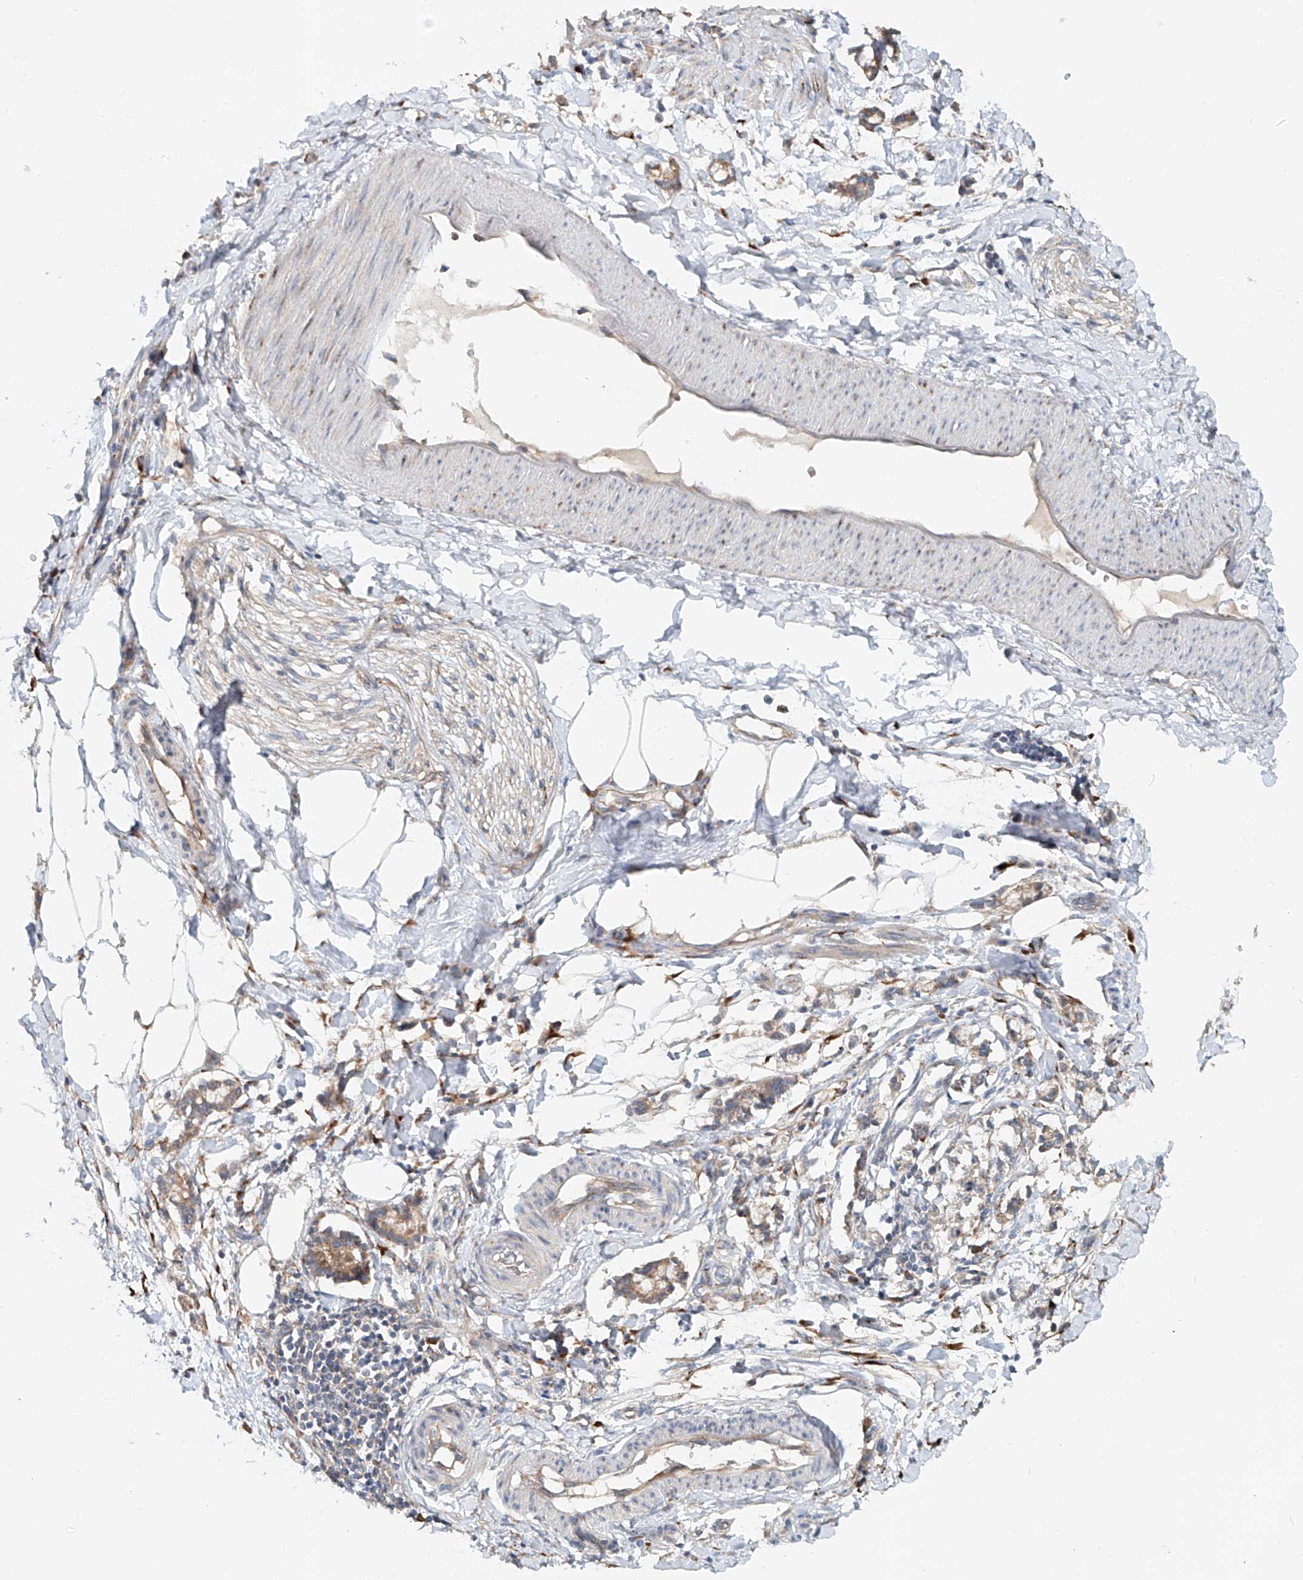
{"staining": {"intensity": "moderate", "quantity": "25%-75%", "location": "cytoplasmic/membranous"}, "tissue": "adipose tissue", "cell_type": "Adipocytes", "image_type": "normal", "snomed": [{"axis": "morphology", "description": "Normal tissue, NOS"}, {"axis": "morphology", "description": "Adenocarcinoma, NOS"}, {"axis": "topography", "description": "Colon"}, {"axis": "topography", "description": "Peripheral nerve tissue"}], "caption": "High-power microscopy captured an immunohistochemistry (IHC) histopathology image of normal adipose tissue, revealing moderate cytoplasmic/membranous positivity in approximately 25%-75% of adipocytes.", "gene": "SNAP29", "patient": {"sex": "male", "age": 14}}